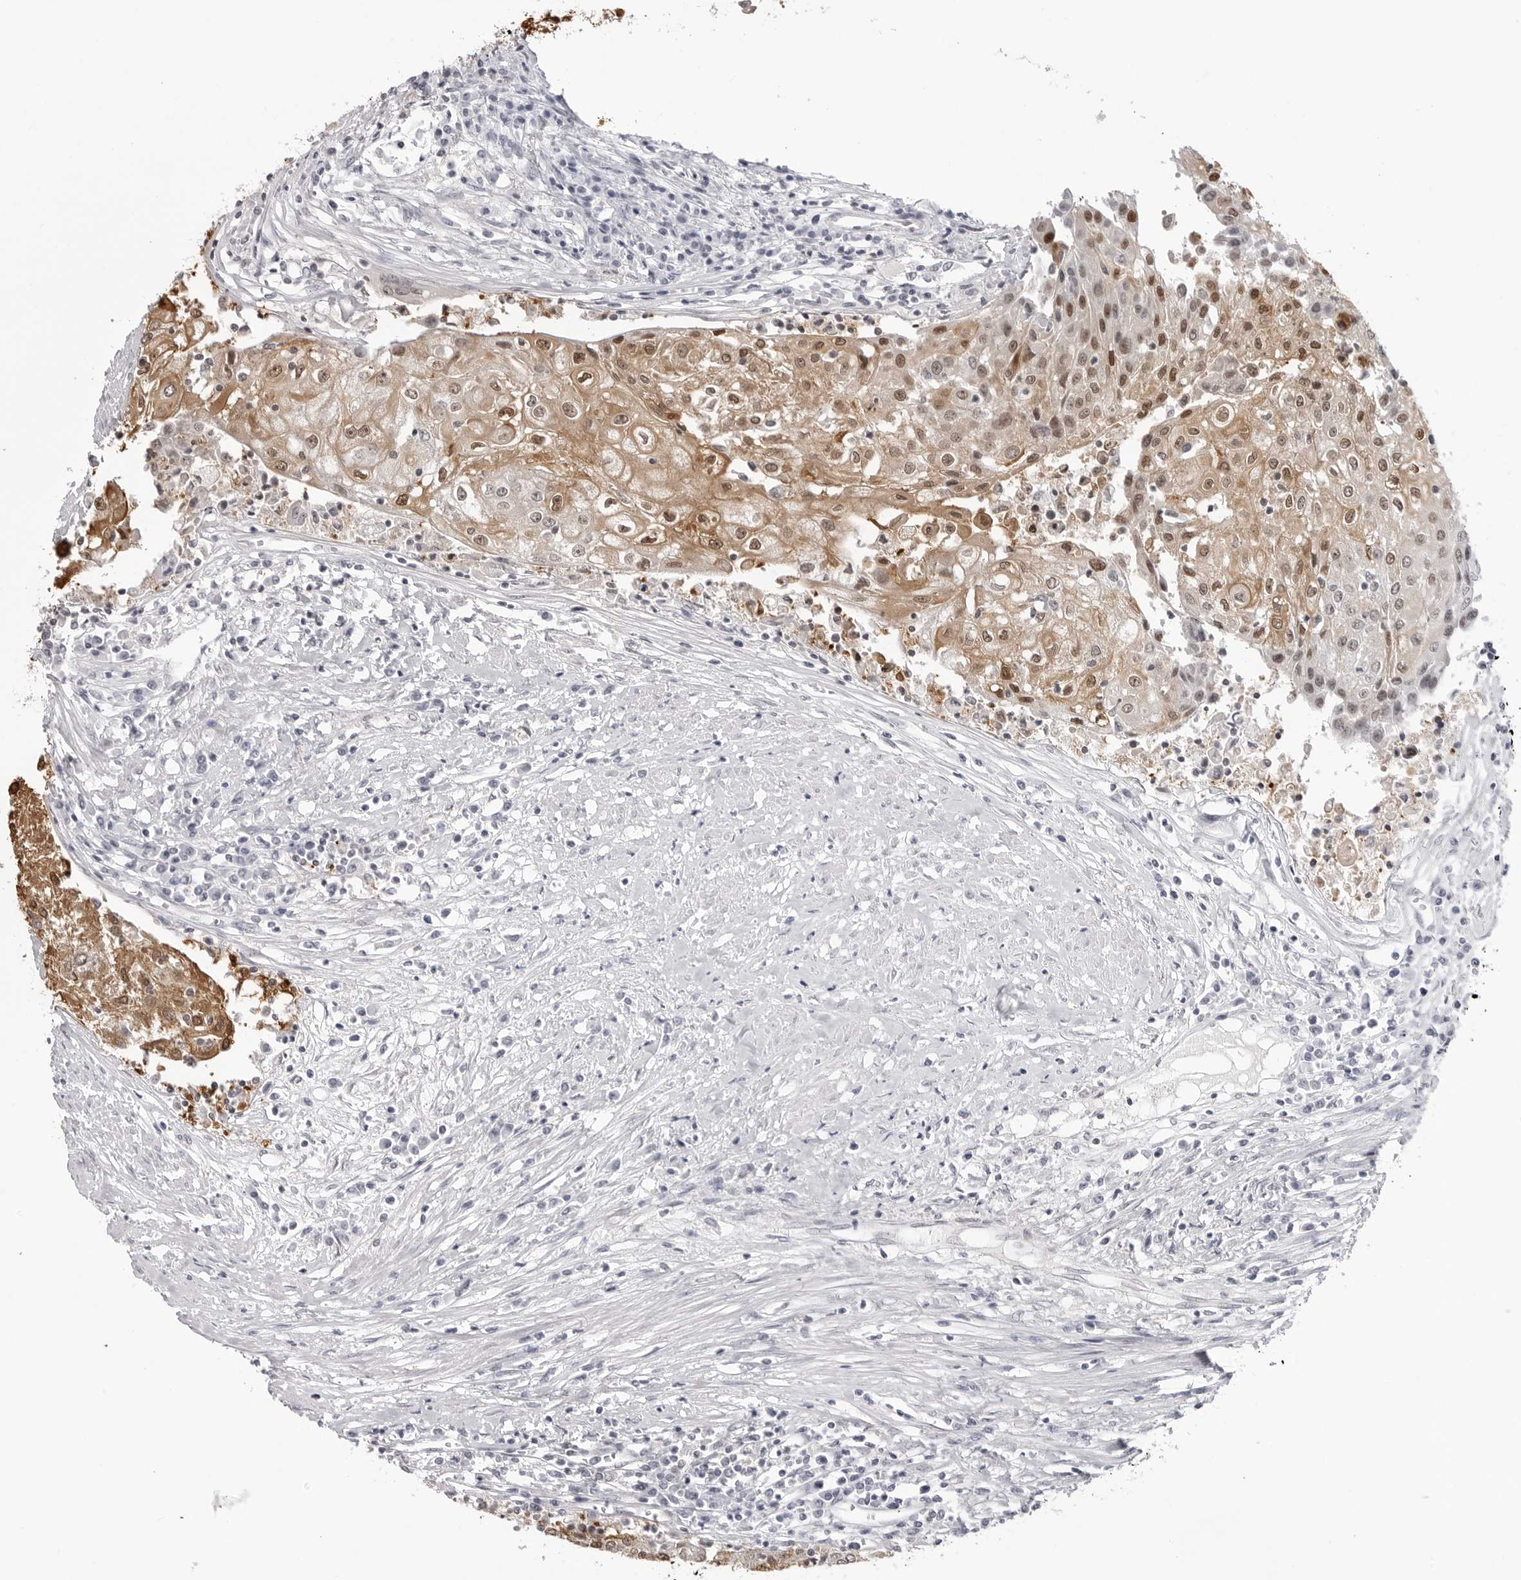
{"staining": {"intensity": "moderate", "quantity": ">75%", "location": "cytoplasmic/membranous,nuclear"}, "tissue": "urothelial cancer", "cell_type": "Tumor cells", "image_type": "cancer", "snomed": [{"axis": "morphology", "description": "Urothelial carcinoma, High grade"}, {"axis": "topography", "description": "Urinary bladder"}], "caption": "Urothelial cancer was stained to show a protein in brown. There is medium levels of moderate cytoplasmic/membranous and nuclear expression in approximately >75% of tumor cells. The staining was performed using DAB to visualize the protein expression in brown, while the nuclei were stained in blue with hematoxylin (Magnification: 20x).", "gene": "YWHAG", "patient": {"sex": "female", "age": 85}}